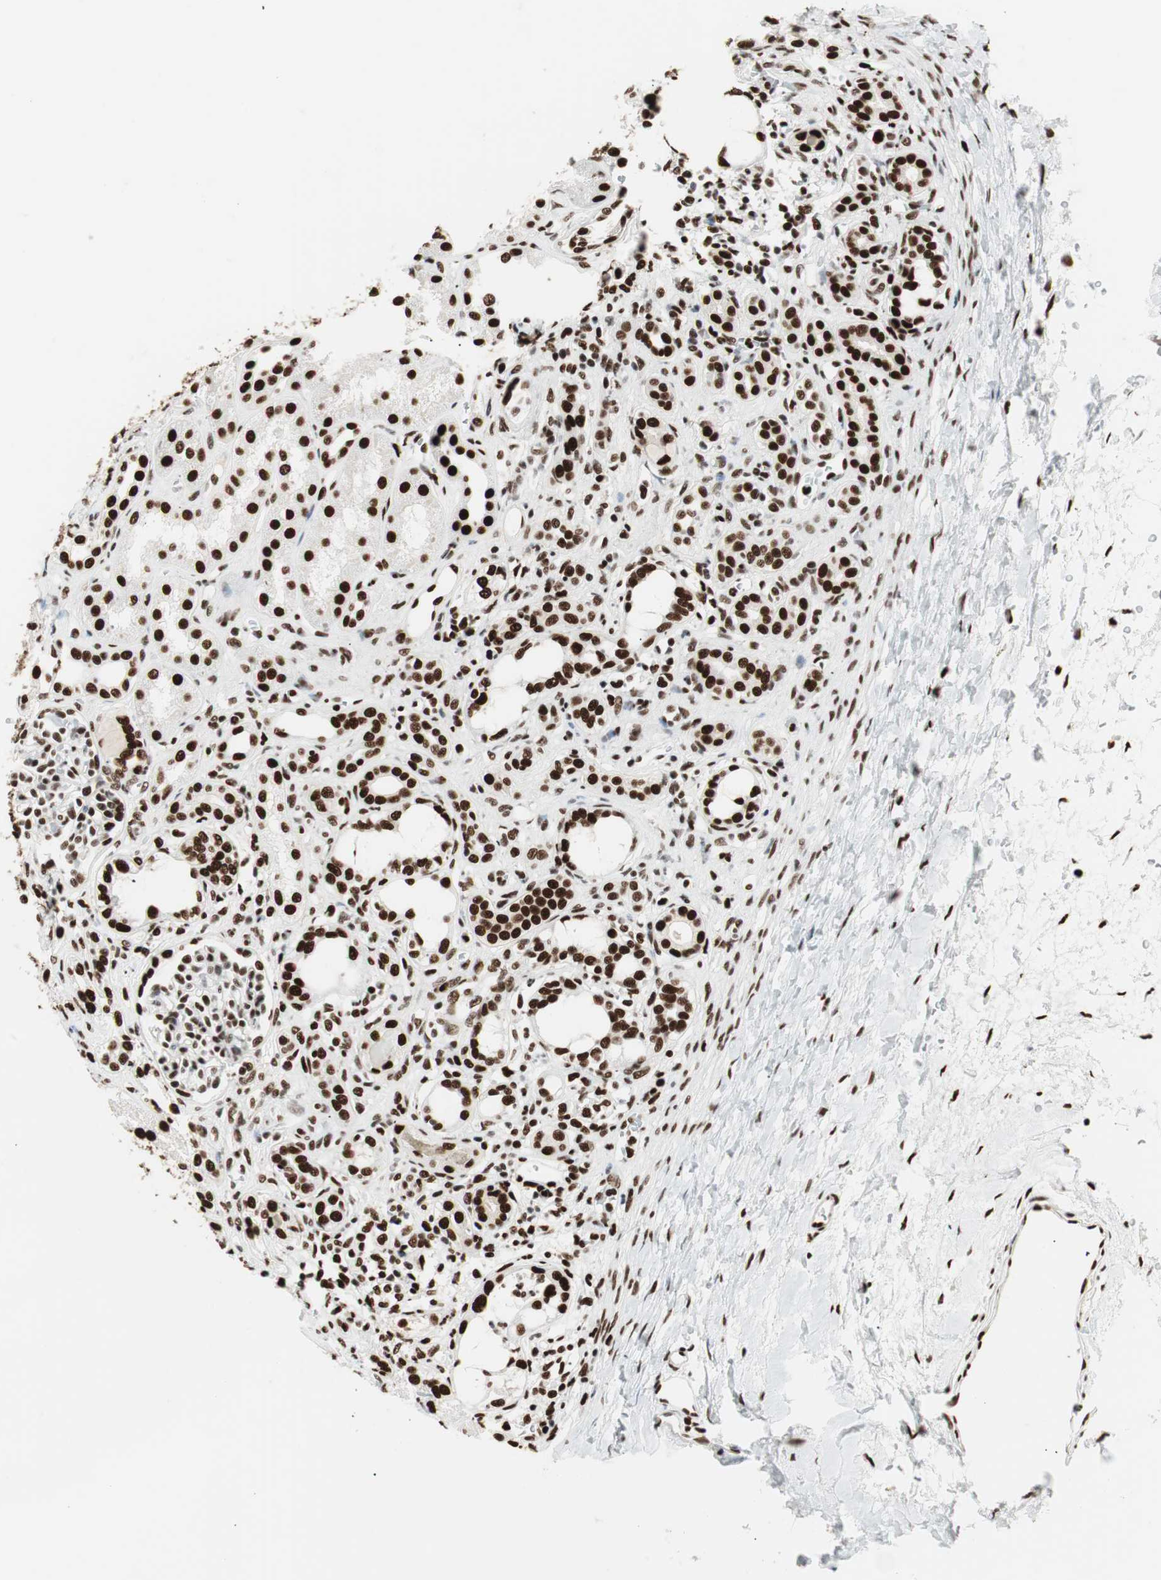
{"staining": {"intensity": "strong", "quantity": ">75%", "location": "nuclear"}, "tissue": "kidney", "cell_type": "Cells in glomeruli", "image_type": "normal", "snomed": [{"axis": "morphology", "description": "Normal tissue, NOS"}, {"axis": "topography", "description": "Kidney"}], "caption": "Strong nuclear expression is seen in about >75% of cells in glomeruli in unremarkable kidney. Nuclei are stained in blue.", "gene": "PSME3", "patient": {"sex": "male", "age": 7}}